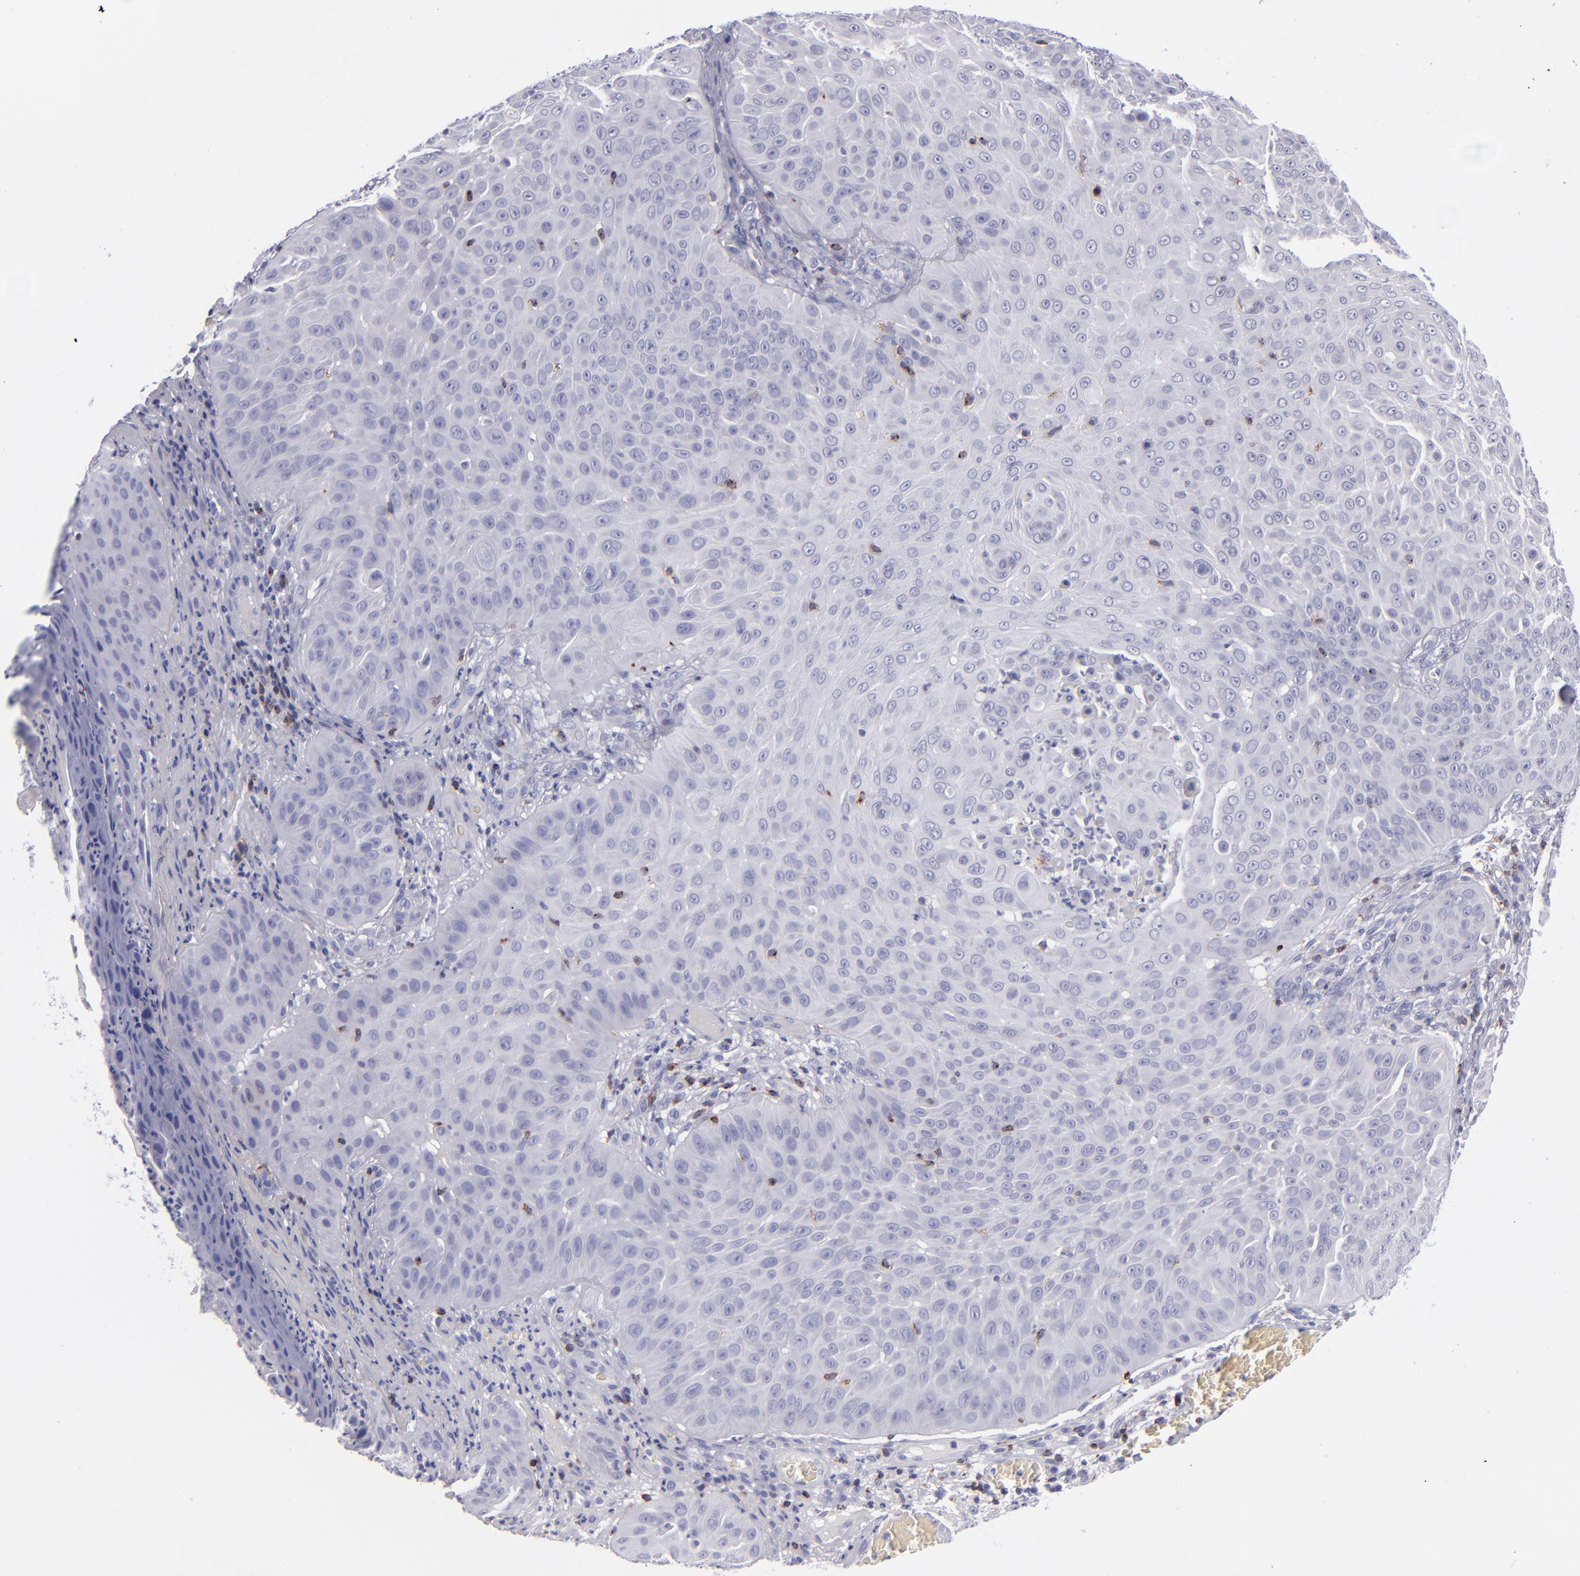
{"staining": {"intensity": "negative", "quantity": "none", "location": "none"}, "tissue": "skin cancer", "cell_type": "Tumor cells", "image_type": "cancer", "snomed": [{"axis": "morphology", "description": "Squamous cell carcinoma, NOS"}, {"axis": "topography", "description": "Skin"}], "caption": "Immunohistochemical staining of squamous cell carcinoma (skin) shows no significant positivity in tumor cells. The staining was performed using DAB (3,3'-diaminobenzidine) to visualize the protein expression in brown, while the nuclei were stained in blue with hematoxylin (Magnification: 20x).", "gene": "CD2", "patient": {"sex": "male", "age": 82}}